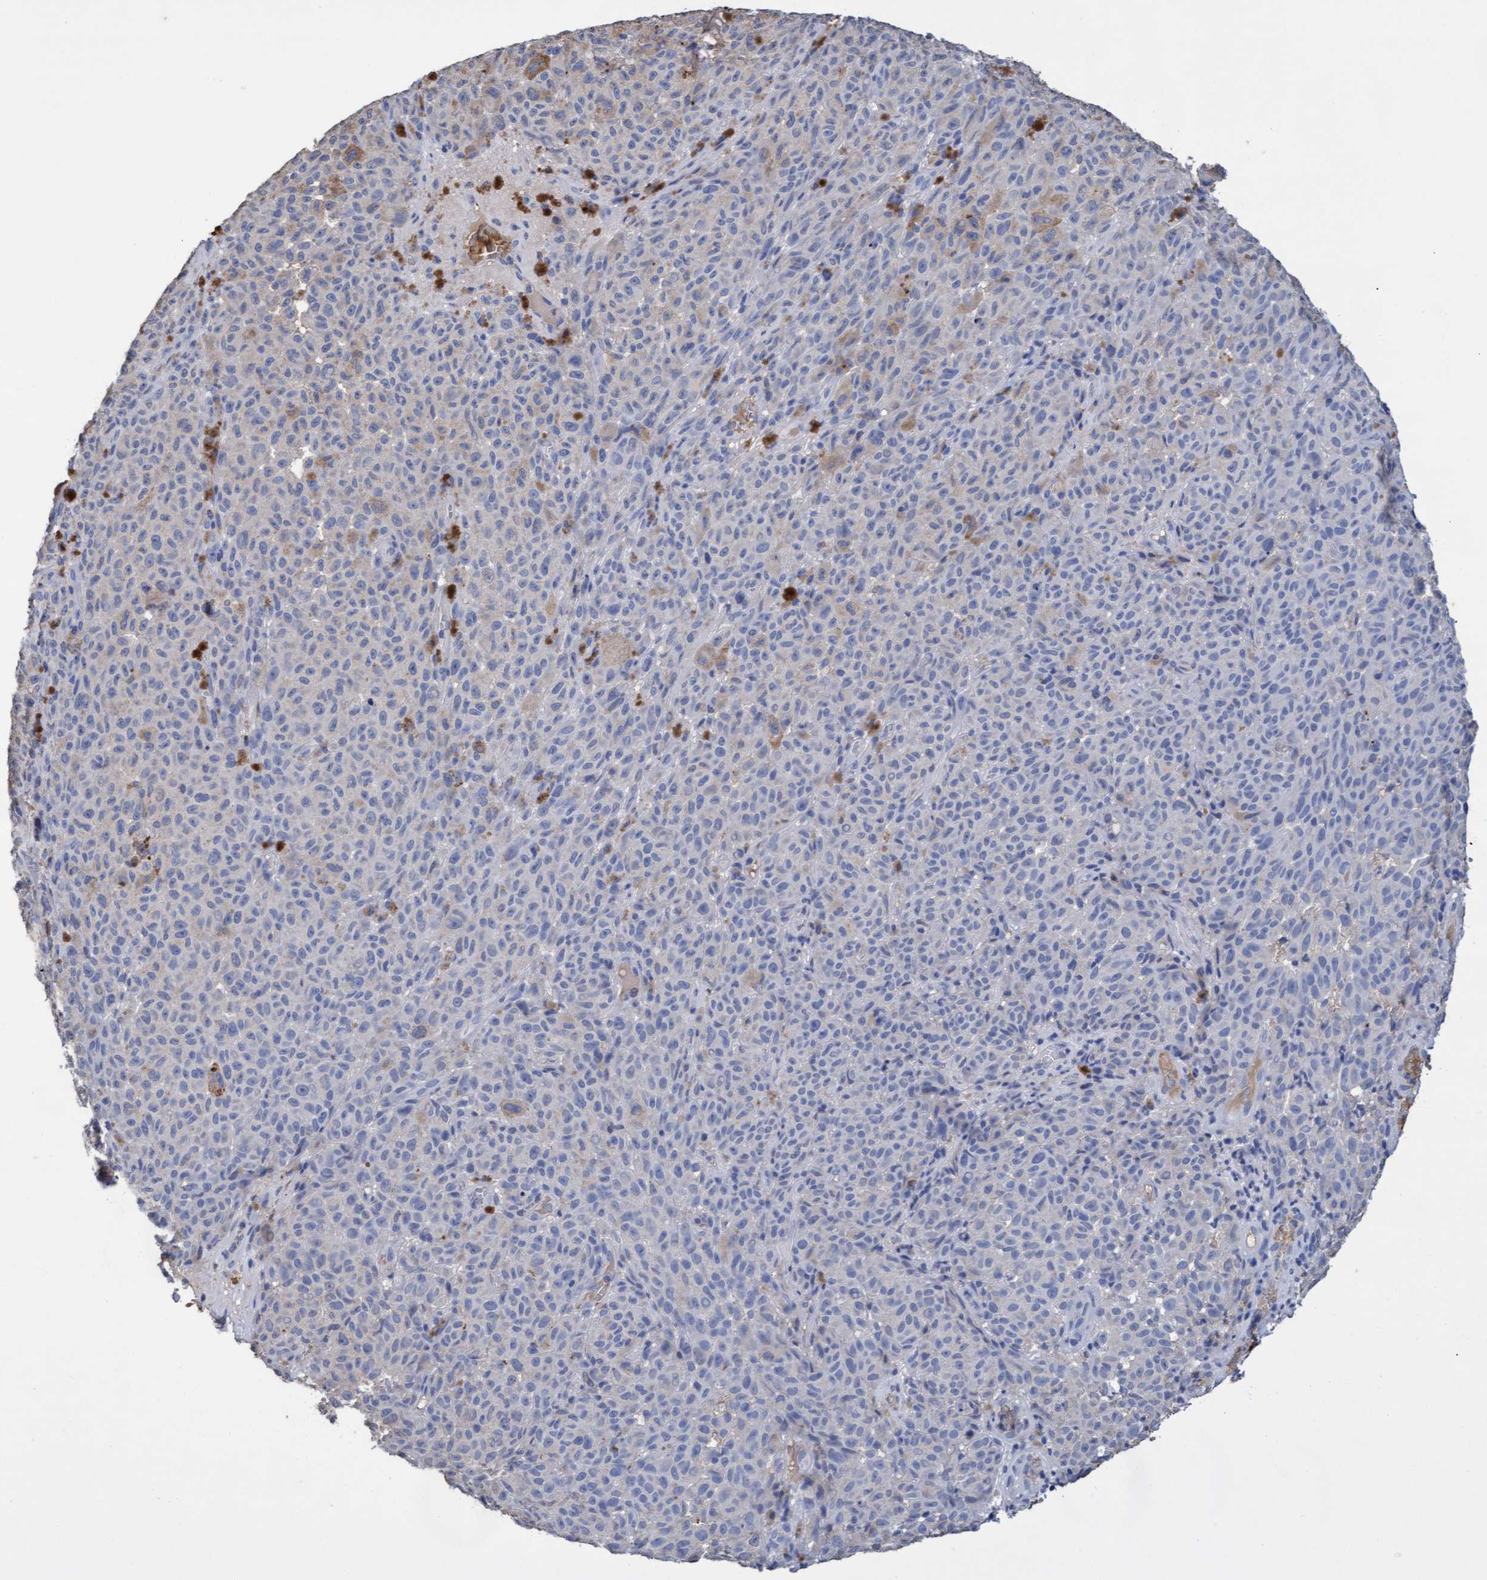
{"staining": {"intensity": "negative", "quantity": "none", "location": "none"}, "tissue": "melanoma", "cell_type": "Tumor cells", "image_type": "cancer", "snomed": [{"axis": "morphology", "description": "Malignant melanoma, NOS"}, {"axis": "topography", "description": "Skin"}], "caption": "Malignant melanoma stained for a protein using immunohistochemistry shows no staining tumor cells.", "gene": "GPR39", "patient": {"sex": "female", "age": 82}}